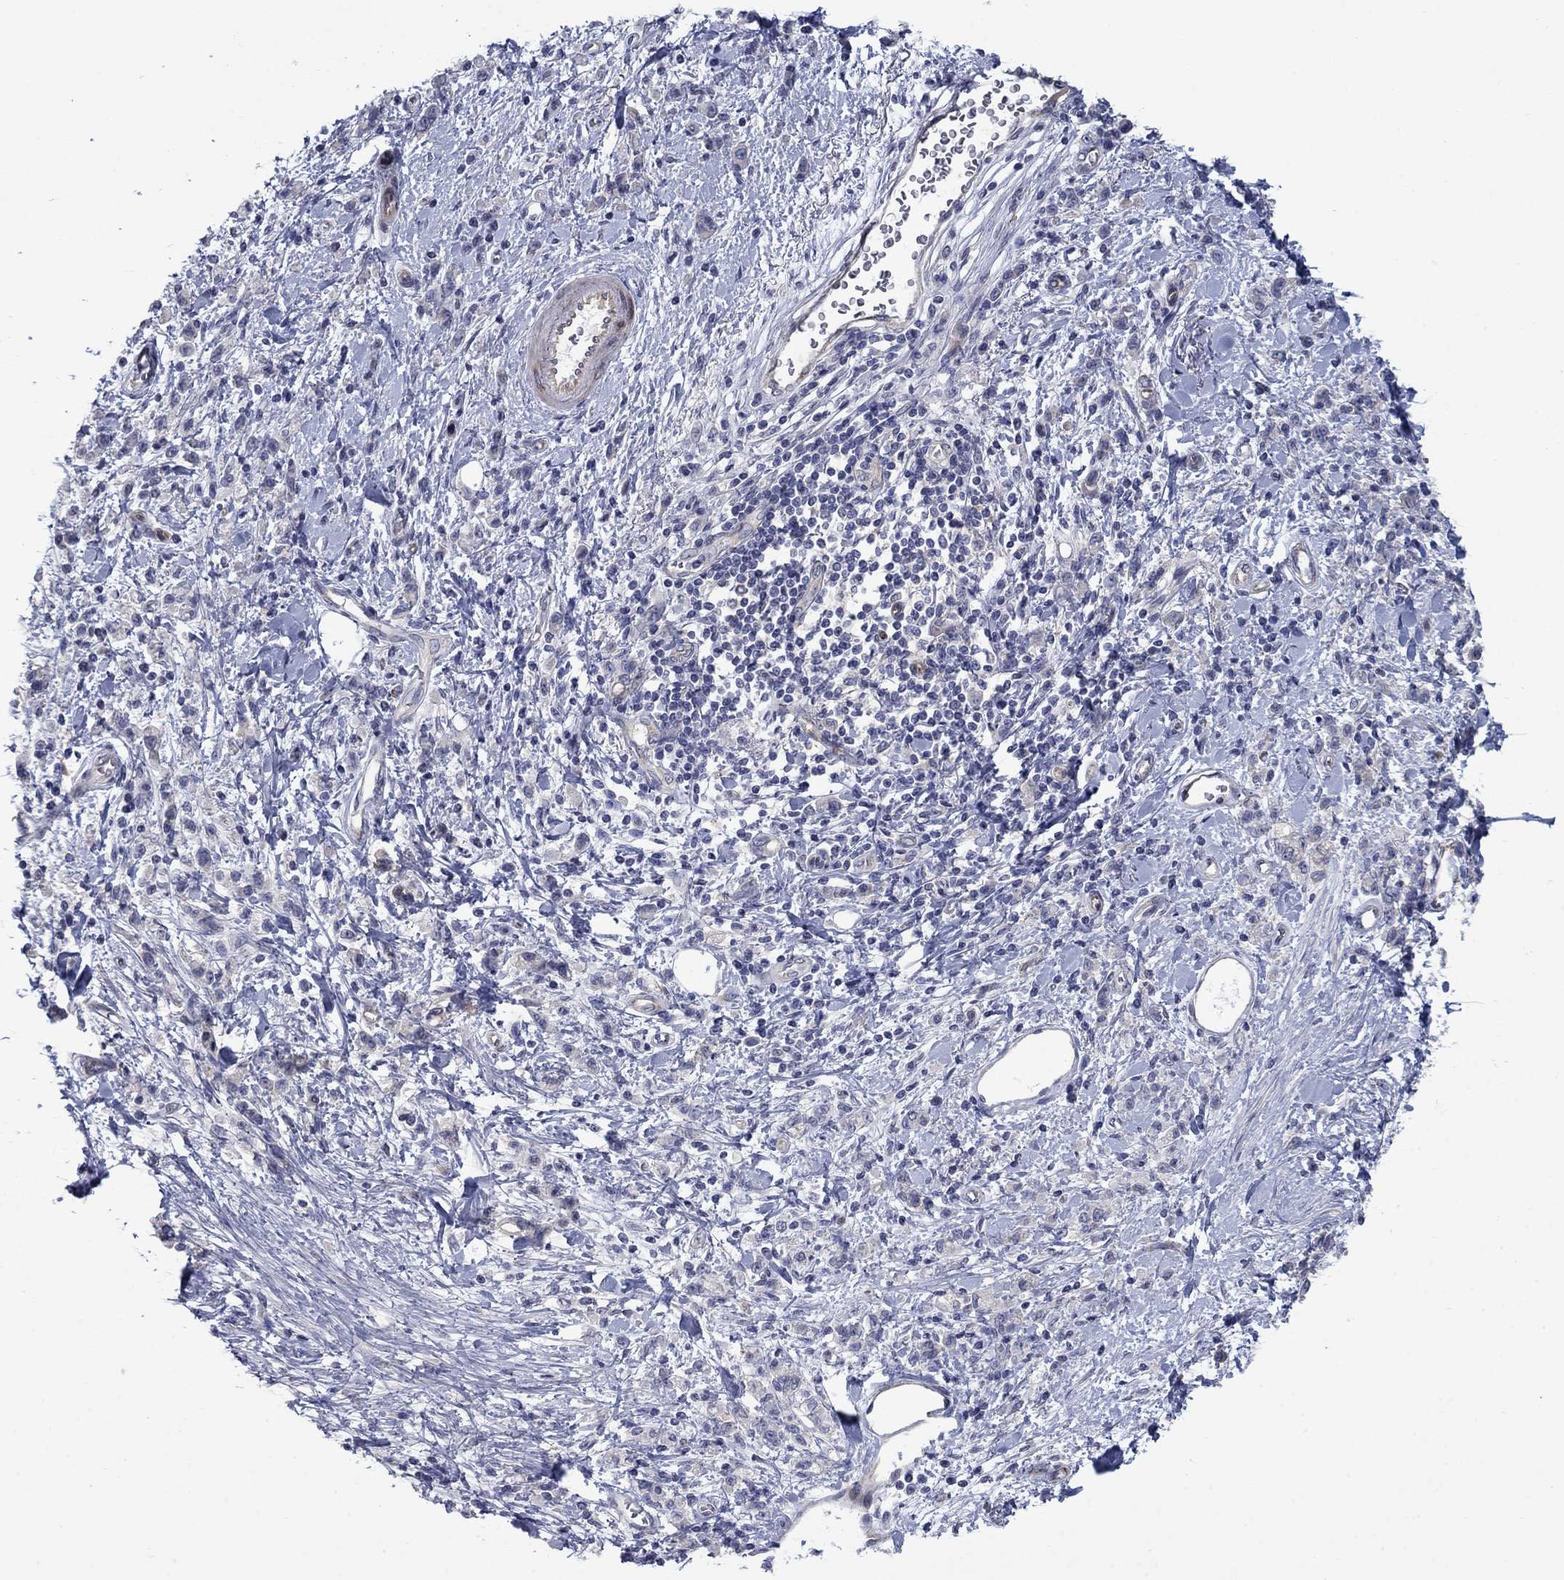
{"staining": {"intensity": "negative", "quantity": "none", "location": "none"}, "tissue": "stomach cancer", "cell_type": "Tumor cells", "image_type": "cancer", "snomed": [{"axis": "morphology", "description": "Adenocarcinoma, NOS"}, {"axis": "topography", "description": "Stomach"}], "caption": "Immunohistochemical staining of human stomach cancer (adenocarcinoma) exhibits no significant positivity in tumor cells.", "gene": "FXR1", "patient": {"sex": "male", "age": 77}}